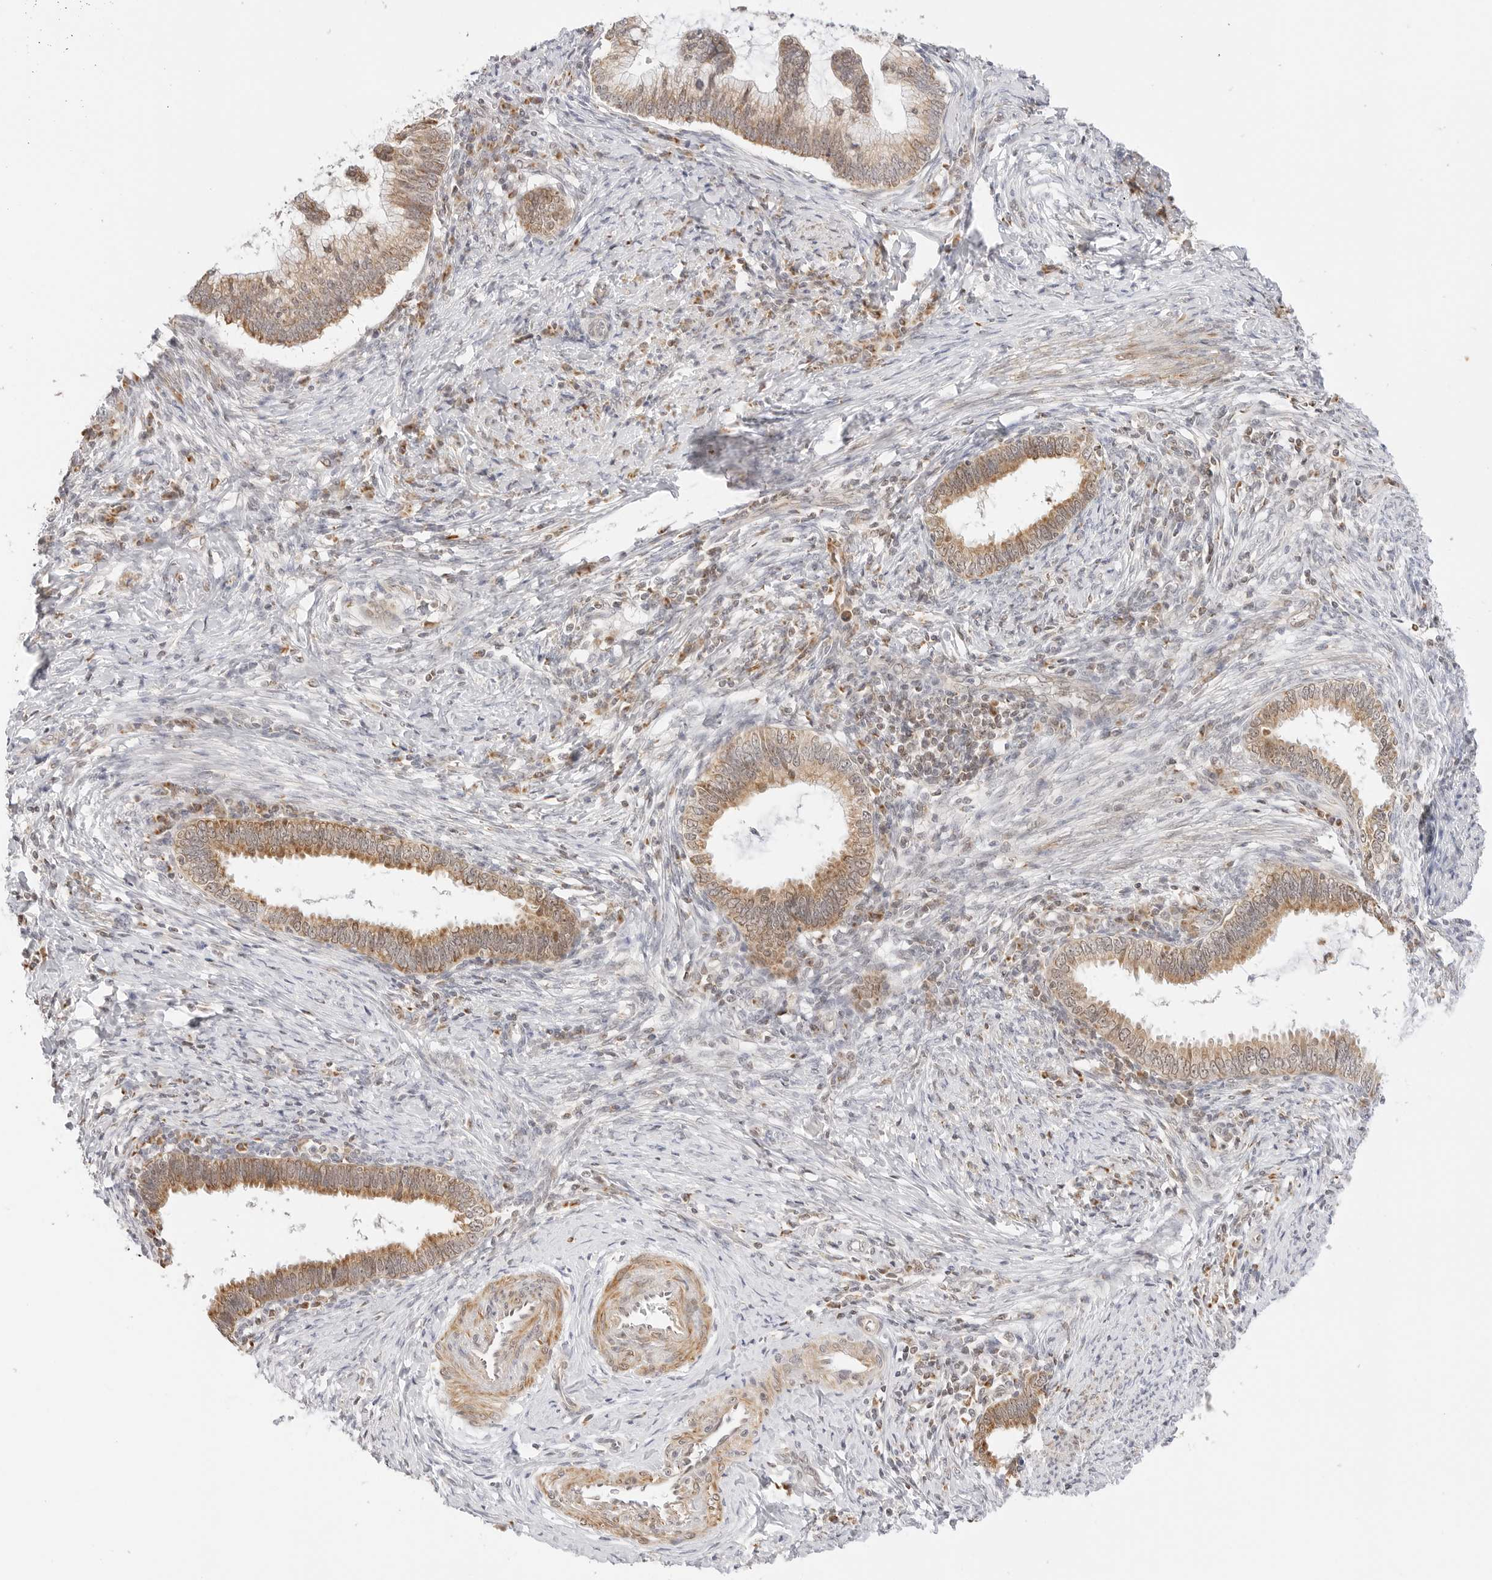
{"staining": {"intensity": "moderate", "quantity": ">75%", "location": "cytoplasmic/membranous"}, "tissue": "cervical cancer", "cell_type": "Tumor cells", "image_type": "cancer", "snomed": [{"axis": "morphology", "description": "Adenocarcinoma, NOS"}, {"axis": "topography", "description": "Cervix"}], "caption": "Tumor cells display medium levels of moderate cytoplasmic/membranous staining in about >75% of cells in cervical adenocarcinoma.", "gene": "GORAB", "patient": {"sex": "female", "age": 36}}